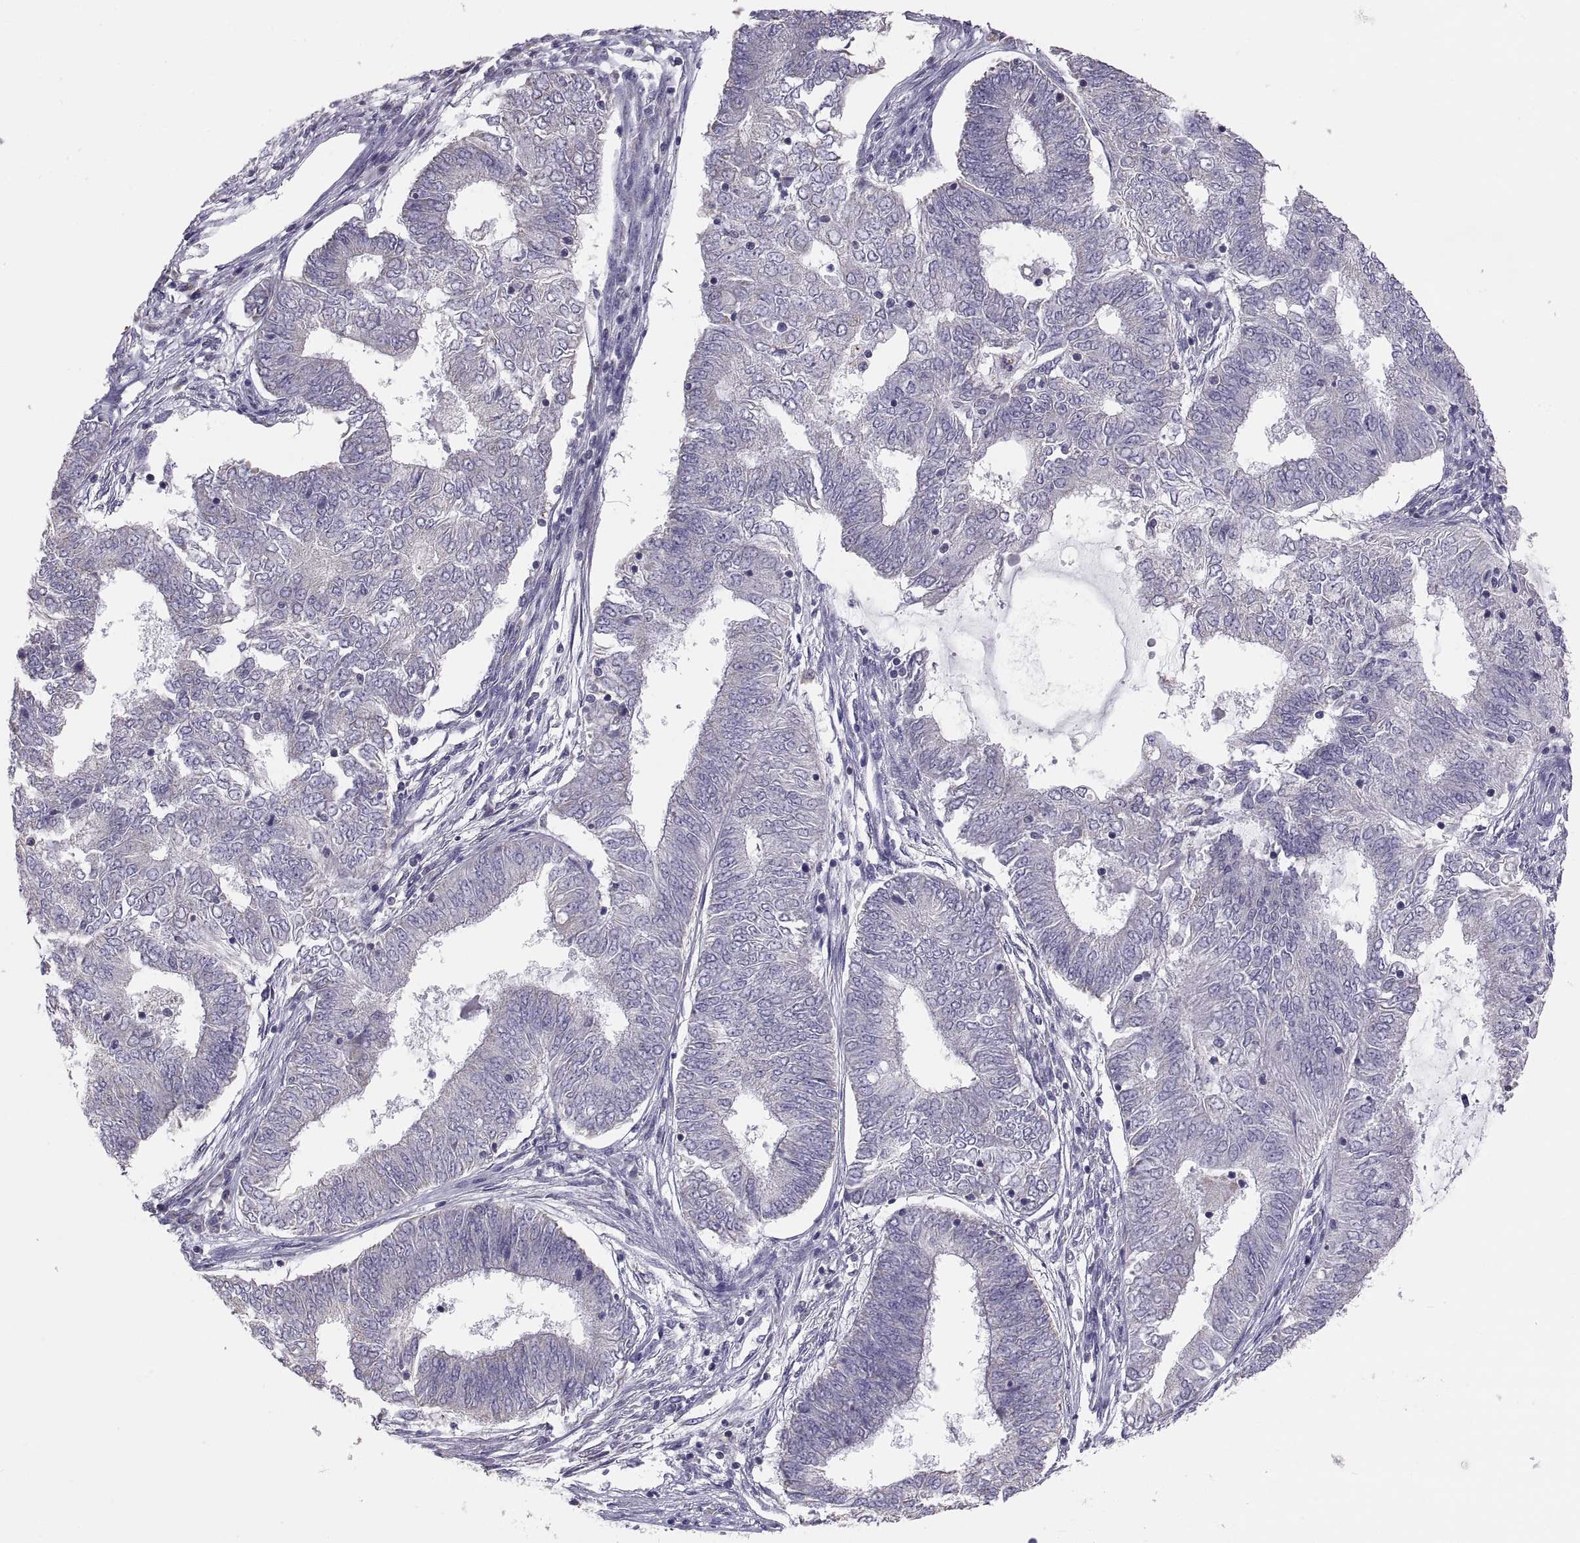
{"staining": {"intensity": "negative", "quantity": "none", "location": "none"}, "tissue": "endometrial cancer", "cell_type": "Tumor cells", "image_type": "cancer", "snomed": [{"axis": "morphology", "description": "Adenocarcinoma, NOS"}, {"axis": "topography", "description": "Endometrium"}], "caption": "A high-resolution image shows IHC staining of endometrial adenocarcinoma, which displays no significant positivity in tumor cells.", "gene": "TNNC1", "patient": {"sex": "female", "age": 62}}